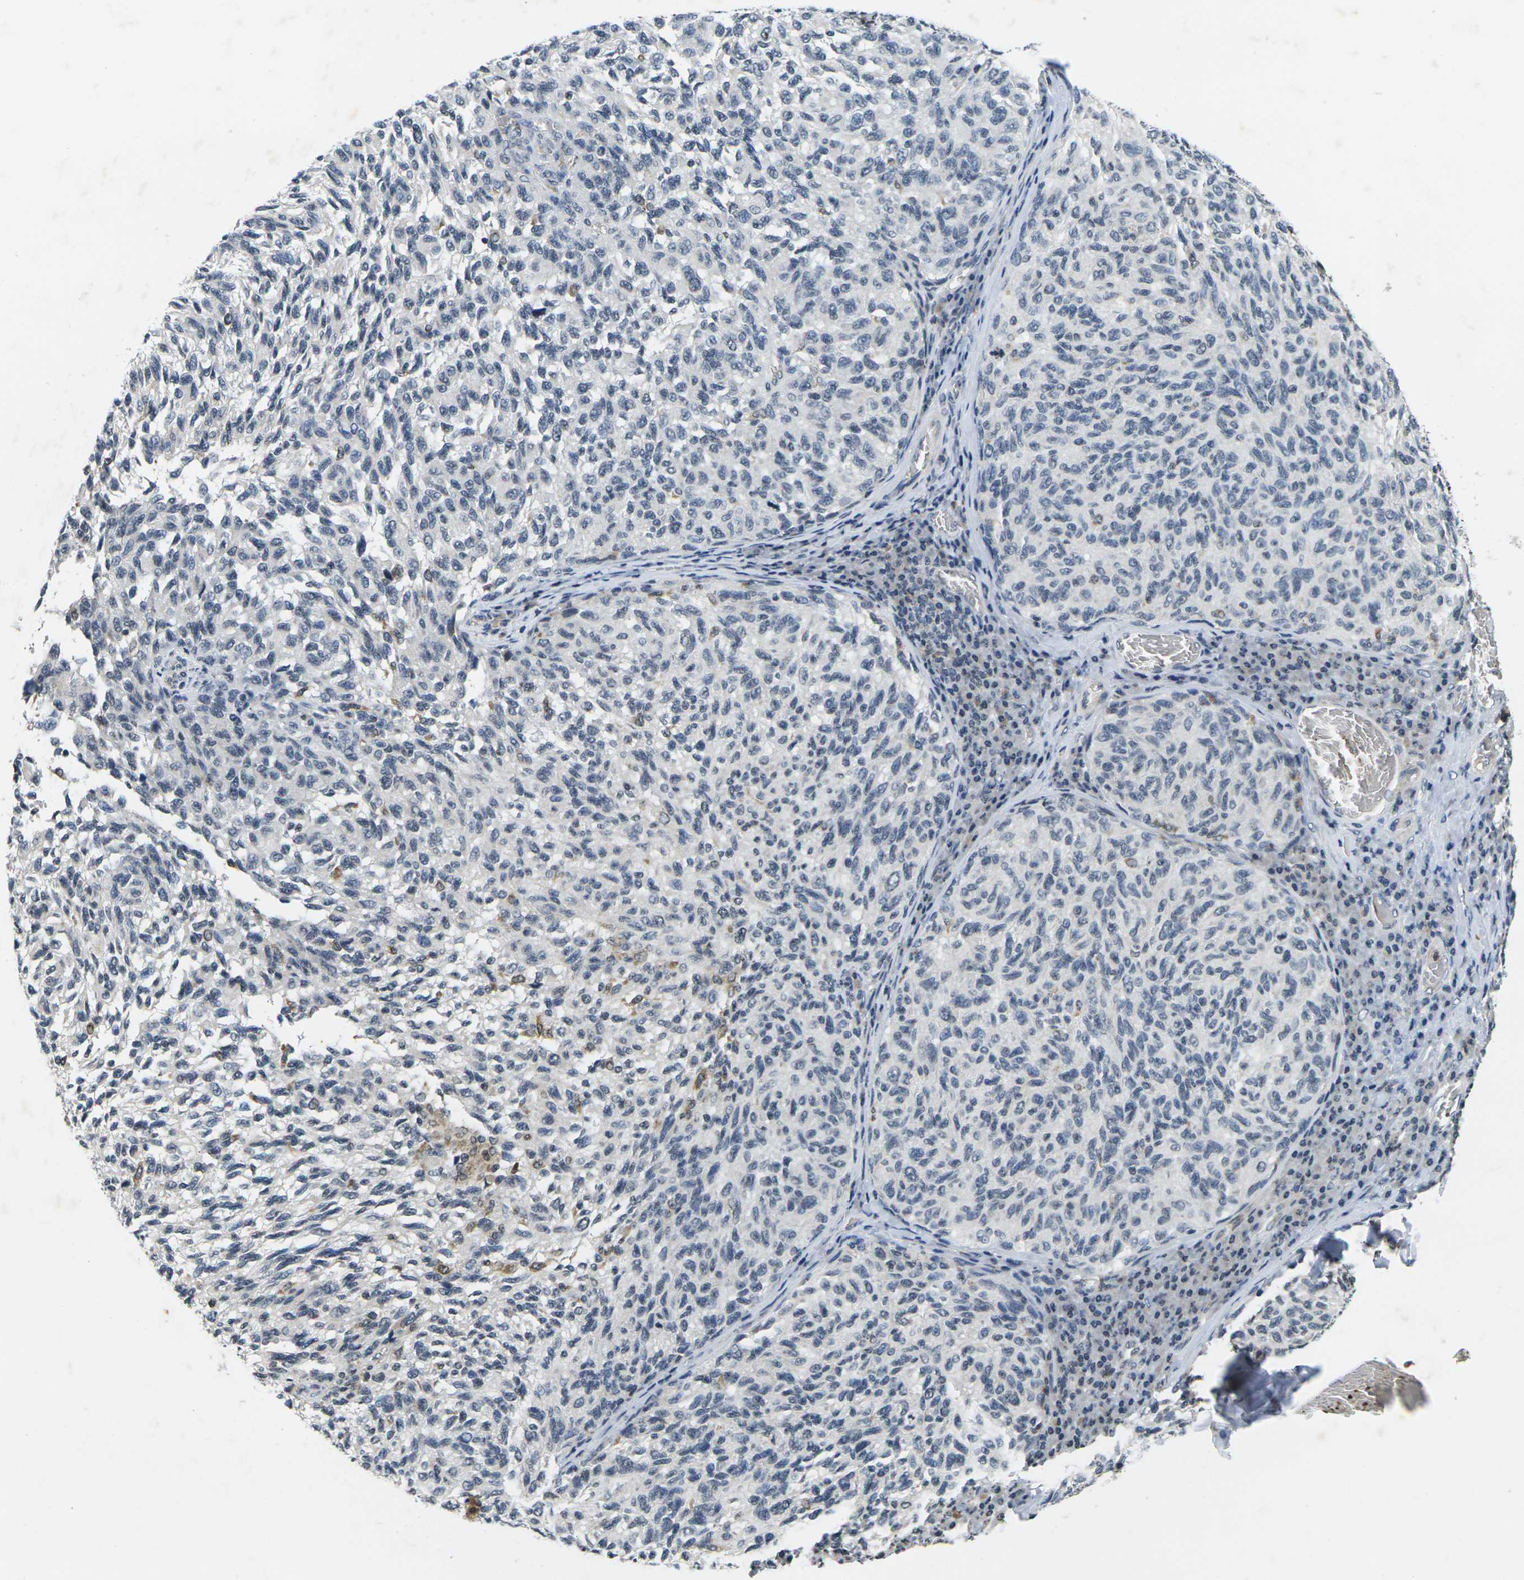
{"staining": {"intensity": "negative", "quantity": "none", "location": "none"}, "tissue": "melanoma", "cell_type": "Tumor cells", "image_type": "cancer", "snomed": [{"axis": "morphology", "description": "Malignant melanoma, NOS"}, {"axis": "topography", "description": "Skin"}], "caption": "Immunohistochemical staining of human malignant melanoma displays no significant positivity in tumor cells.", "gene": "C1QC", "patient": {"sex": "female", "age": 73}}